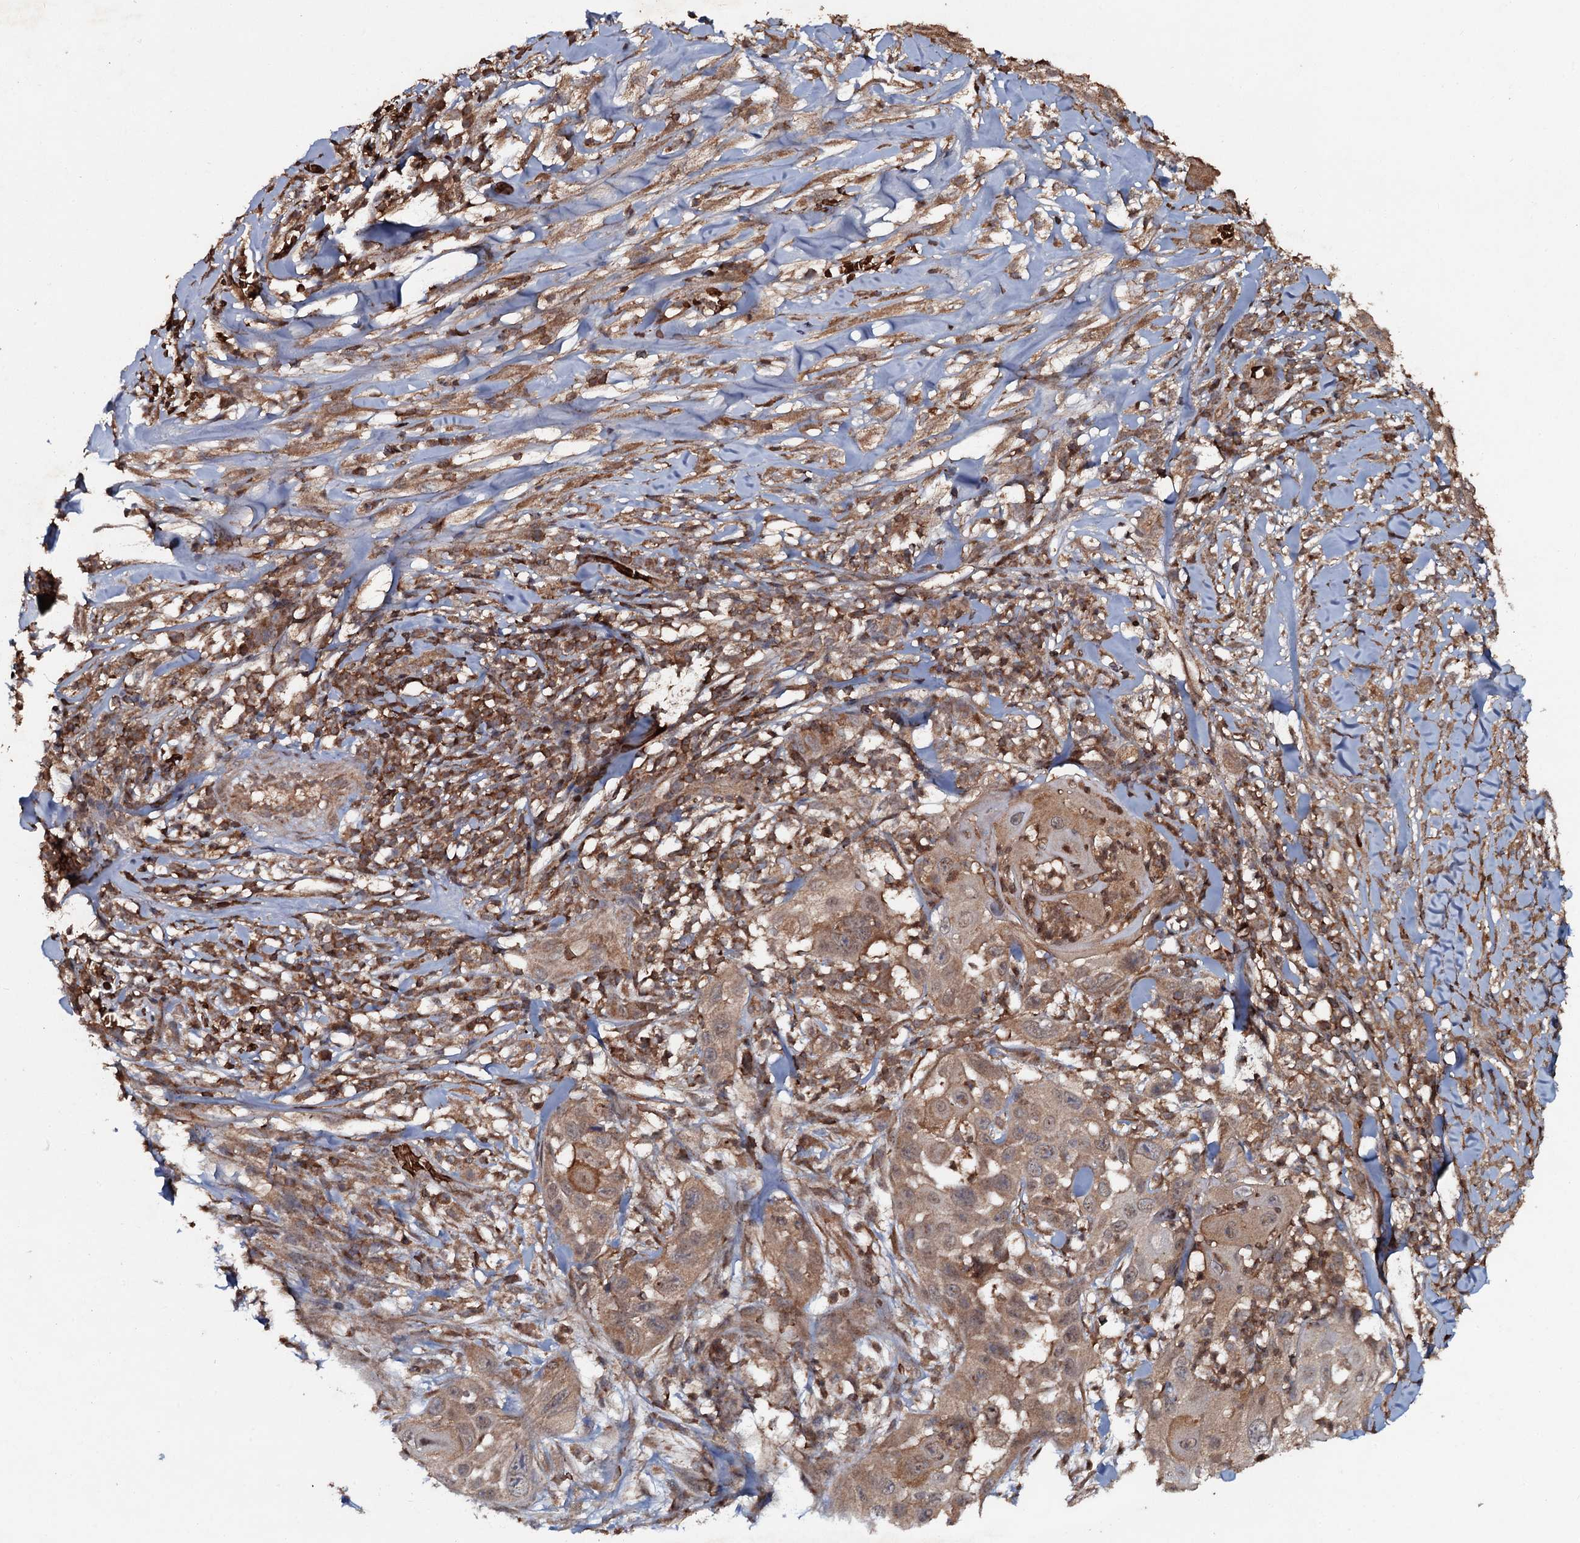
{"staining": {"intensity": "moderate", "quantity": "25%-75%", "location": "cytoplasmic/membranous"}, "tissue": "skin cancer", "cell_type": "Tumor cells", "image_type": "cancer", "snomed": [{"axis": "morphology", "description": "Squamous cell carcinoma, NOS"}, {"axis": "topography", "description": "Skin"}], "caption": "Protein expression by immunohistochemistry (IHC) exhibits moderate cytoplasmic/membranous staining in approximately 25%-75% of tumor cells in skin cancer. (DAB (3,3'-diaminobenzidine) = brown stain, brightfield microscopy at high magnification).", "gene": "ADGRG3", "patient": {"sex": "female", "age": 44}}